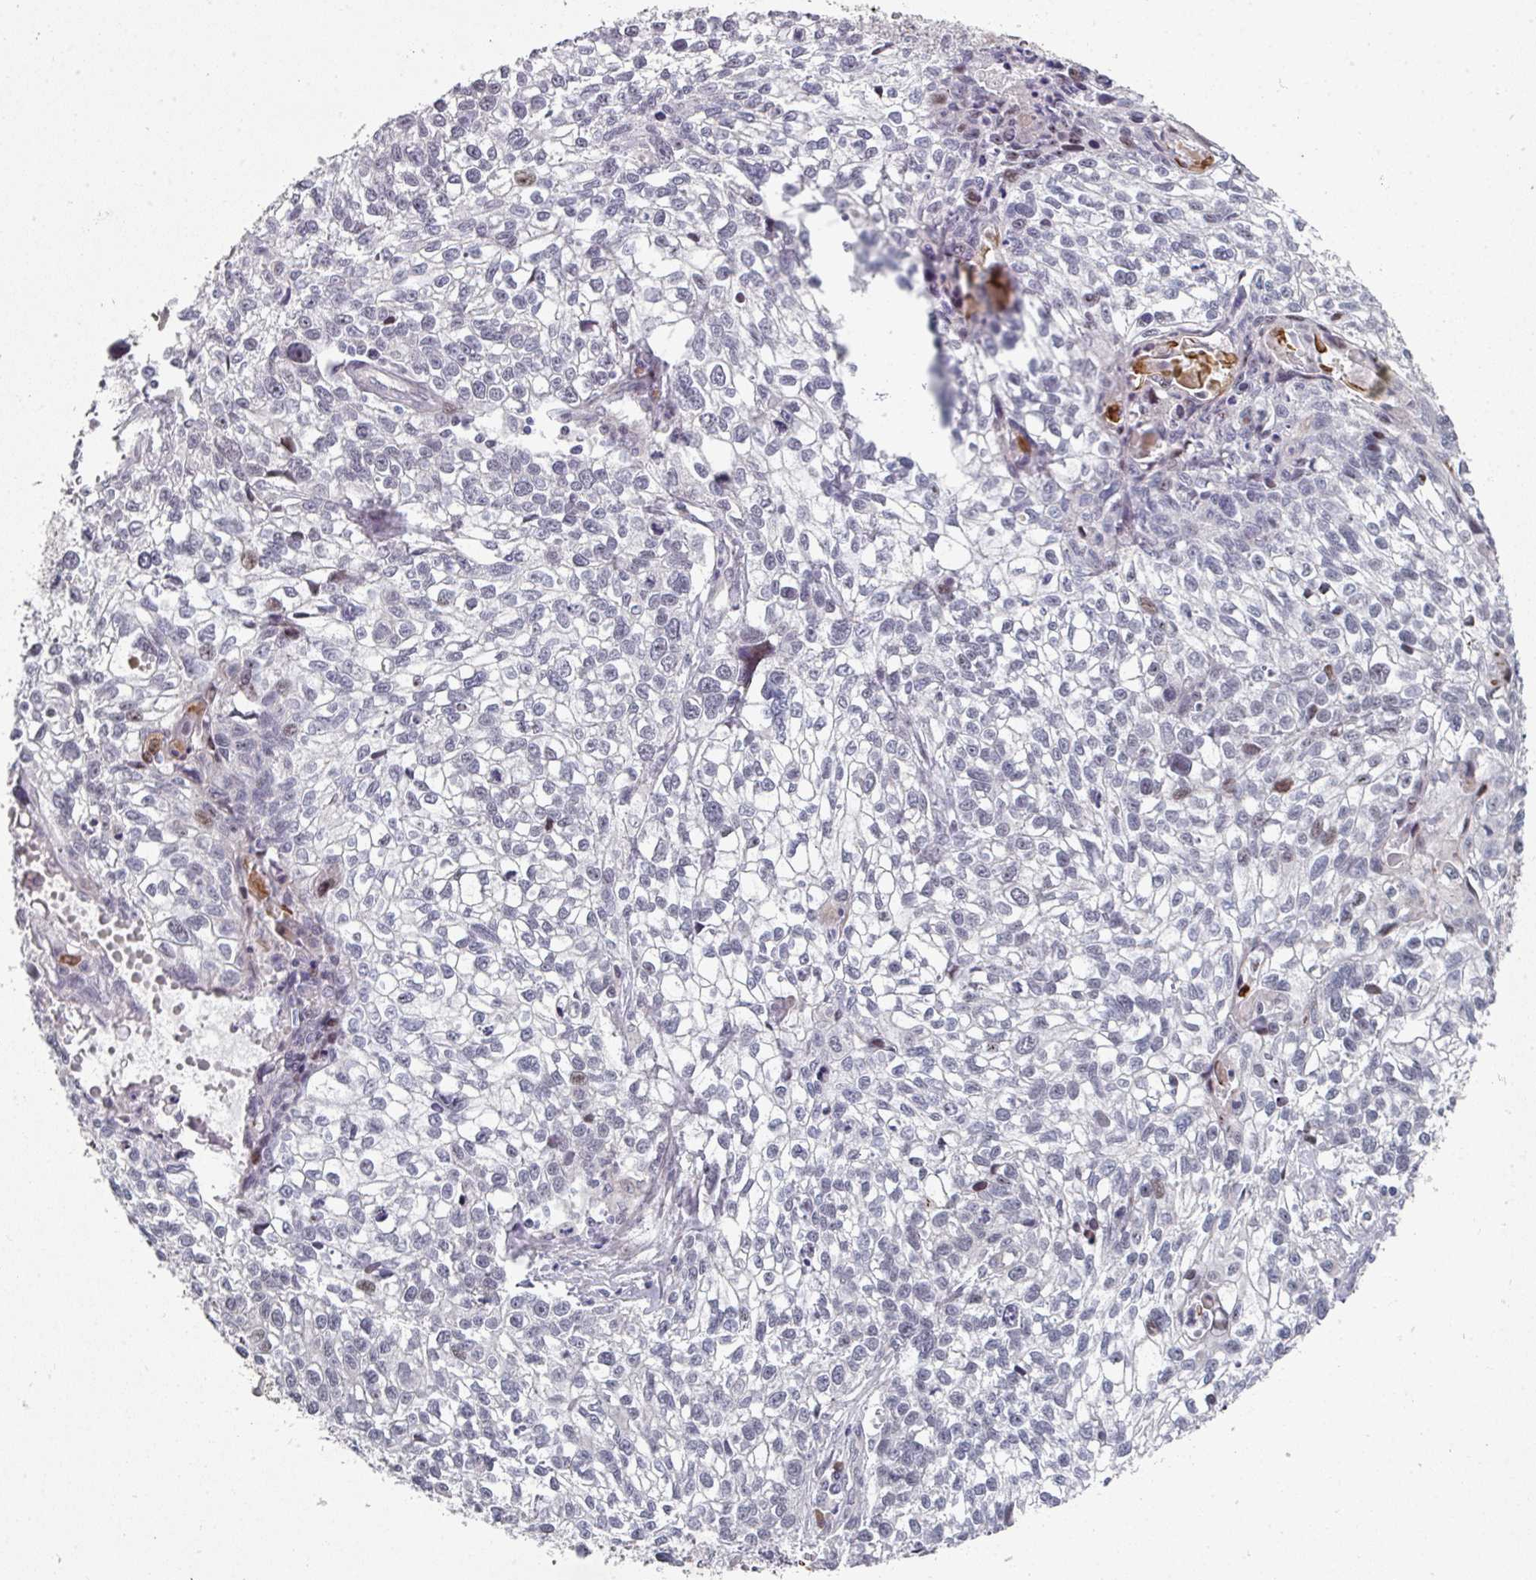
{"staining": {"intensity": "negative", "quantity": "none", "location": "none"}, "tissue": "lung cancer", "cell_type": "Tumor cells", "image_type": "cancer", "snomed": [{"axis": "morphology", "description": "Squamous cell carcinoma, NOS"}, {"axis": "topography", "description": "Lung"}], "caption": "An image of human squamous cell carcinoma (lung) is negative for staining in tumor cells.", "gene": "TMCC1", "patient": {"sex": "male", "age": 74}}